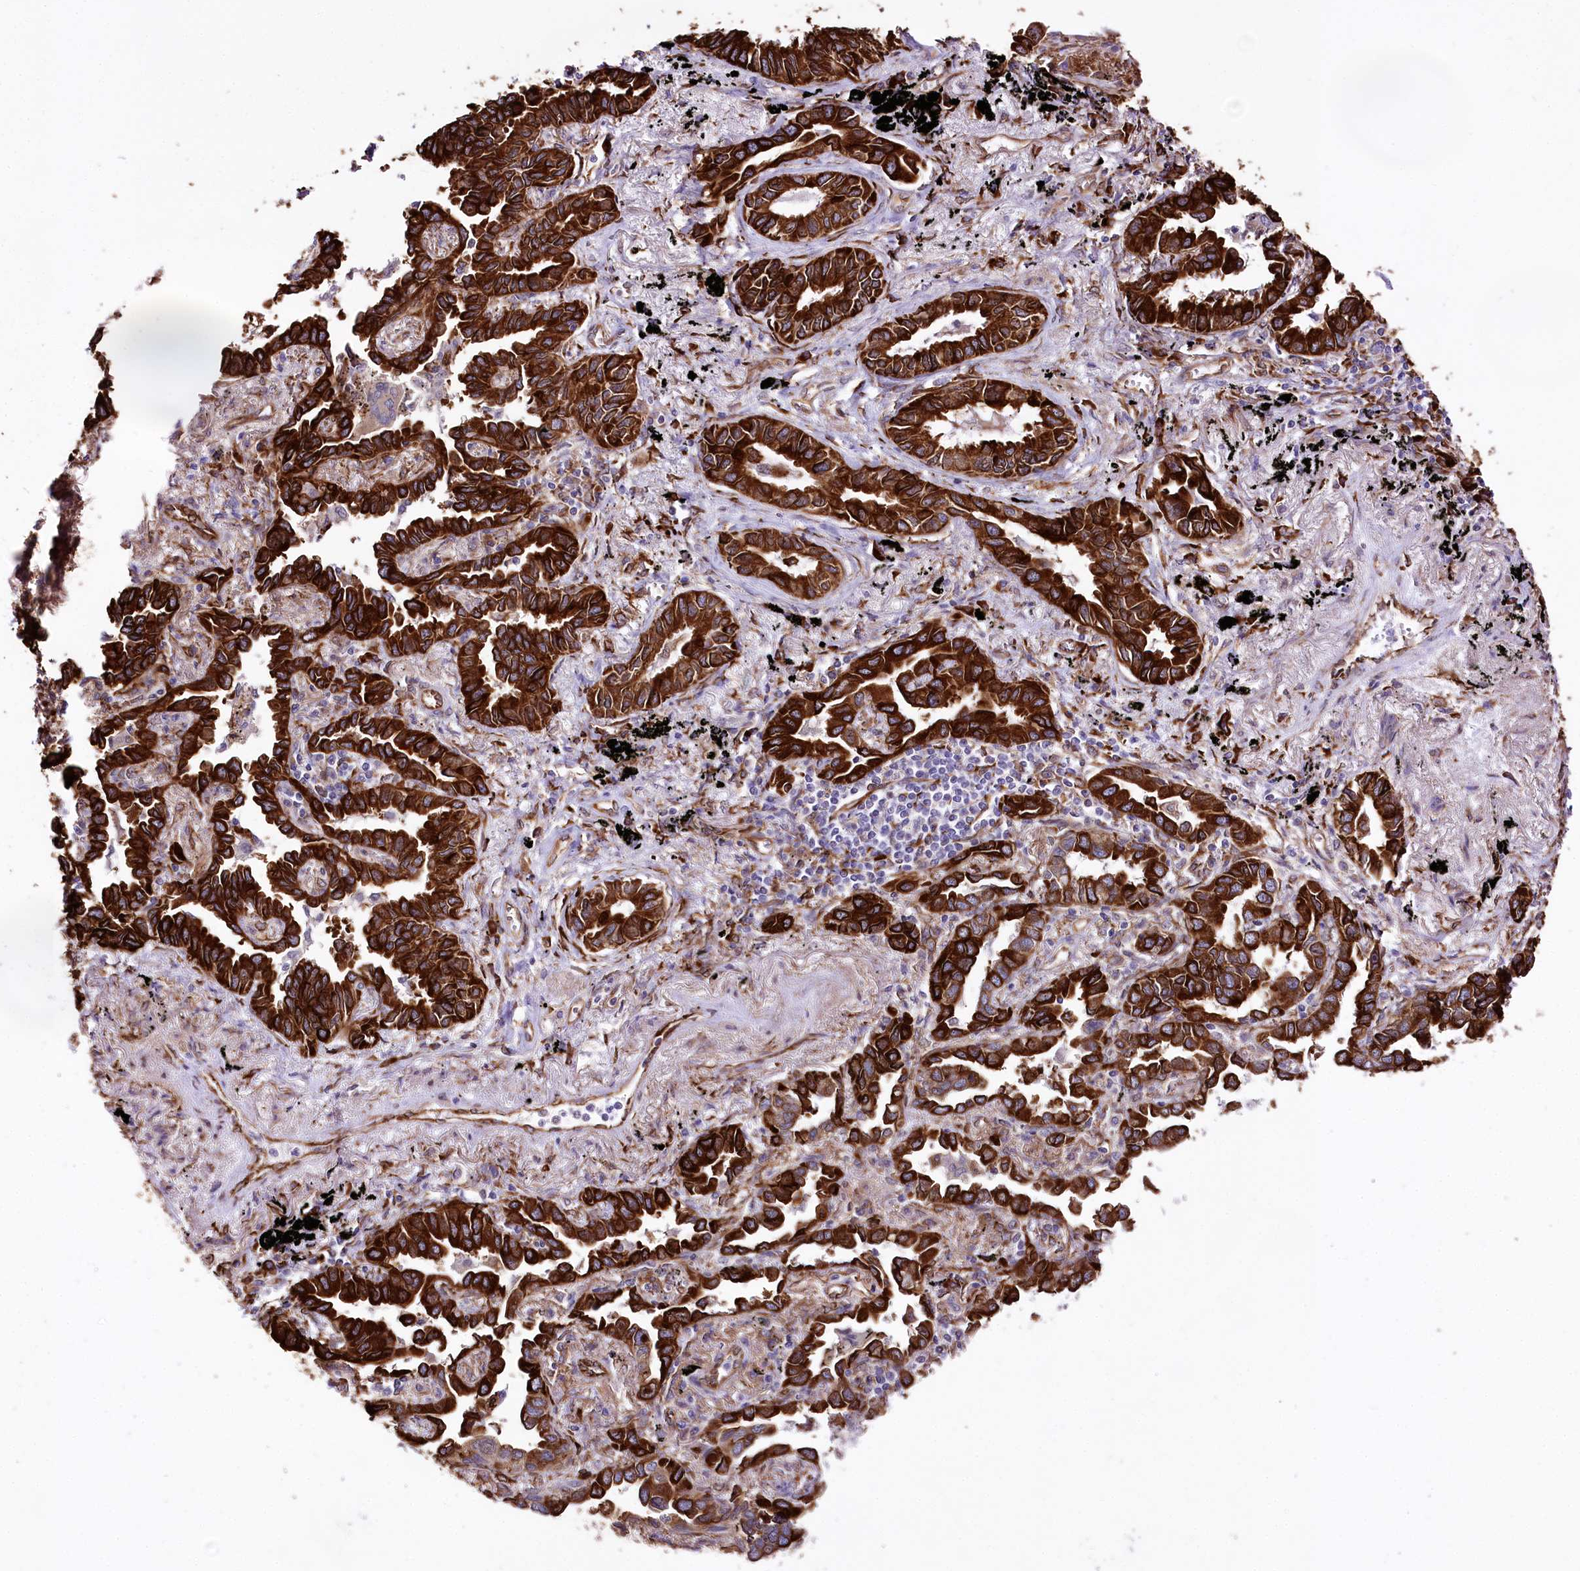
{"staining": {"intensity": "strong", "quantity": ">75%", "location": "cytoplasmic/membranous"}, "tissue": "lung cancer", "cell_type": "Tumor cells", "image_type": "cancer", "snomed": [{"axis": "morphology", "description": "Adenocarcinoma, NOS"}, {"axis": "topography", "description": "Lung"}], "caption": "A photomicrograph of human adenocarcinoma (lung) stained for a protein reveals strong cytoplasmic/membranous brown staining in tumor cells. The protein of interest is stained brown, and the nuclei are stained in blue (DAB IHC with brightfield microscopy, high magnification).", "gene": "WWC1", "patient": {"sex": "male", "age": 67}}